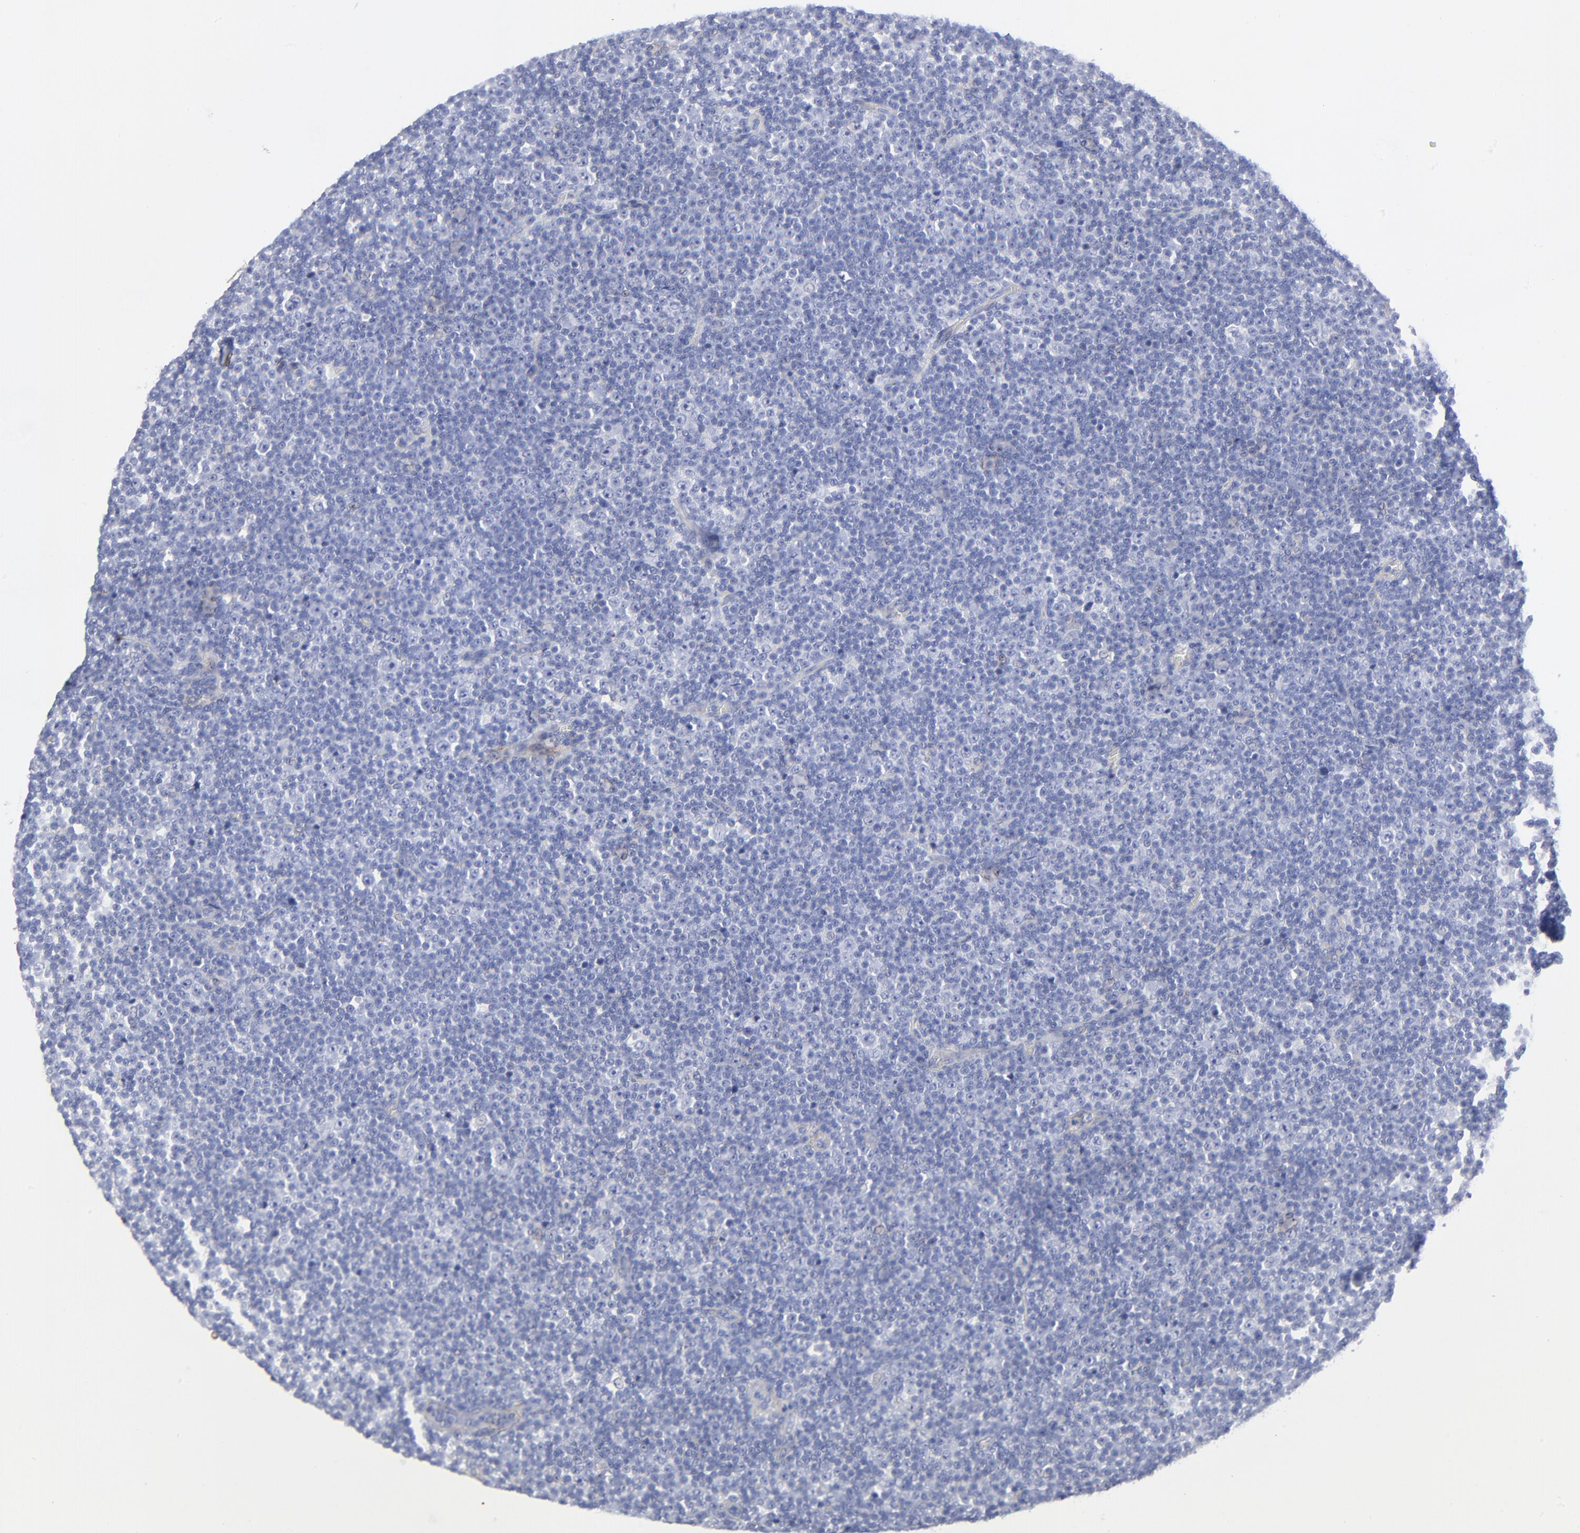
{"staining": {"intensity": "negative", "quantity": "none", "location": "none"}, "tissue": "lymphoma", "cell_type": "Tumor cells", "image_type": "cancer", "snomed": [{"axis": "morphology", "description": "Malignant lymphoma, non-Hodgkin's type, Low grade"}, {"axis": "topography", "description": "Lymph node"}], "caption": "Immunohistochemistry of human lymphoma reveals no staining in tumor cells.", "gene": "FBLN2", "patient": {"sex": "female", "age": 67}}